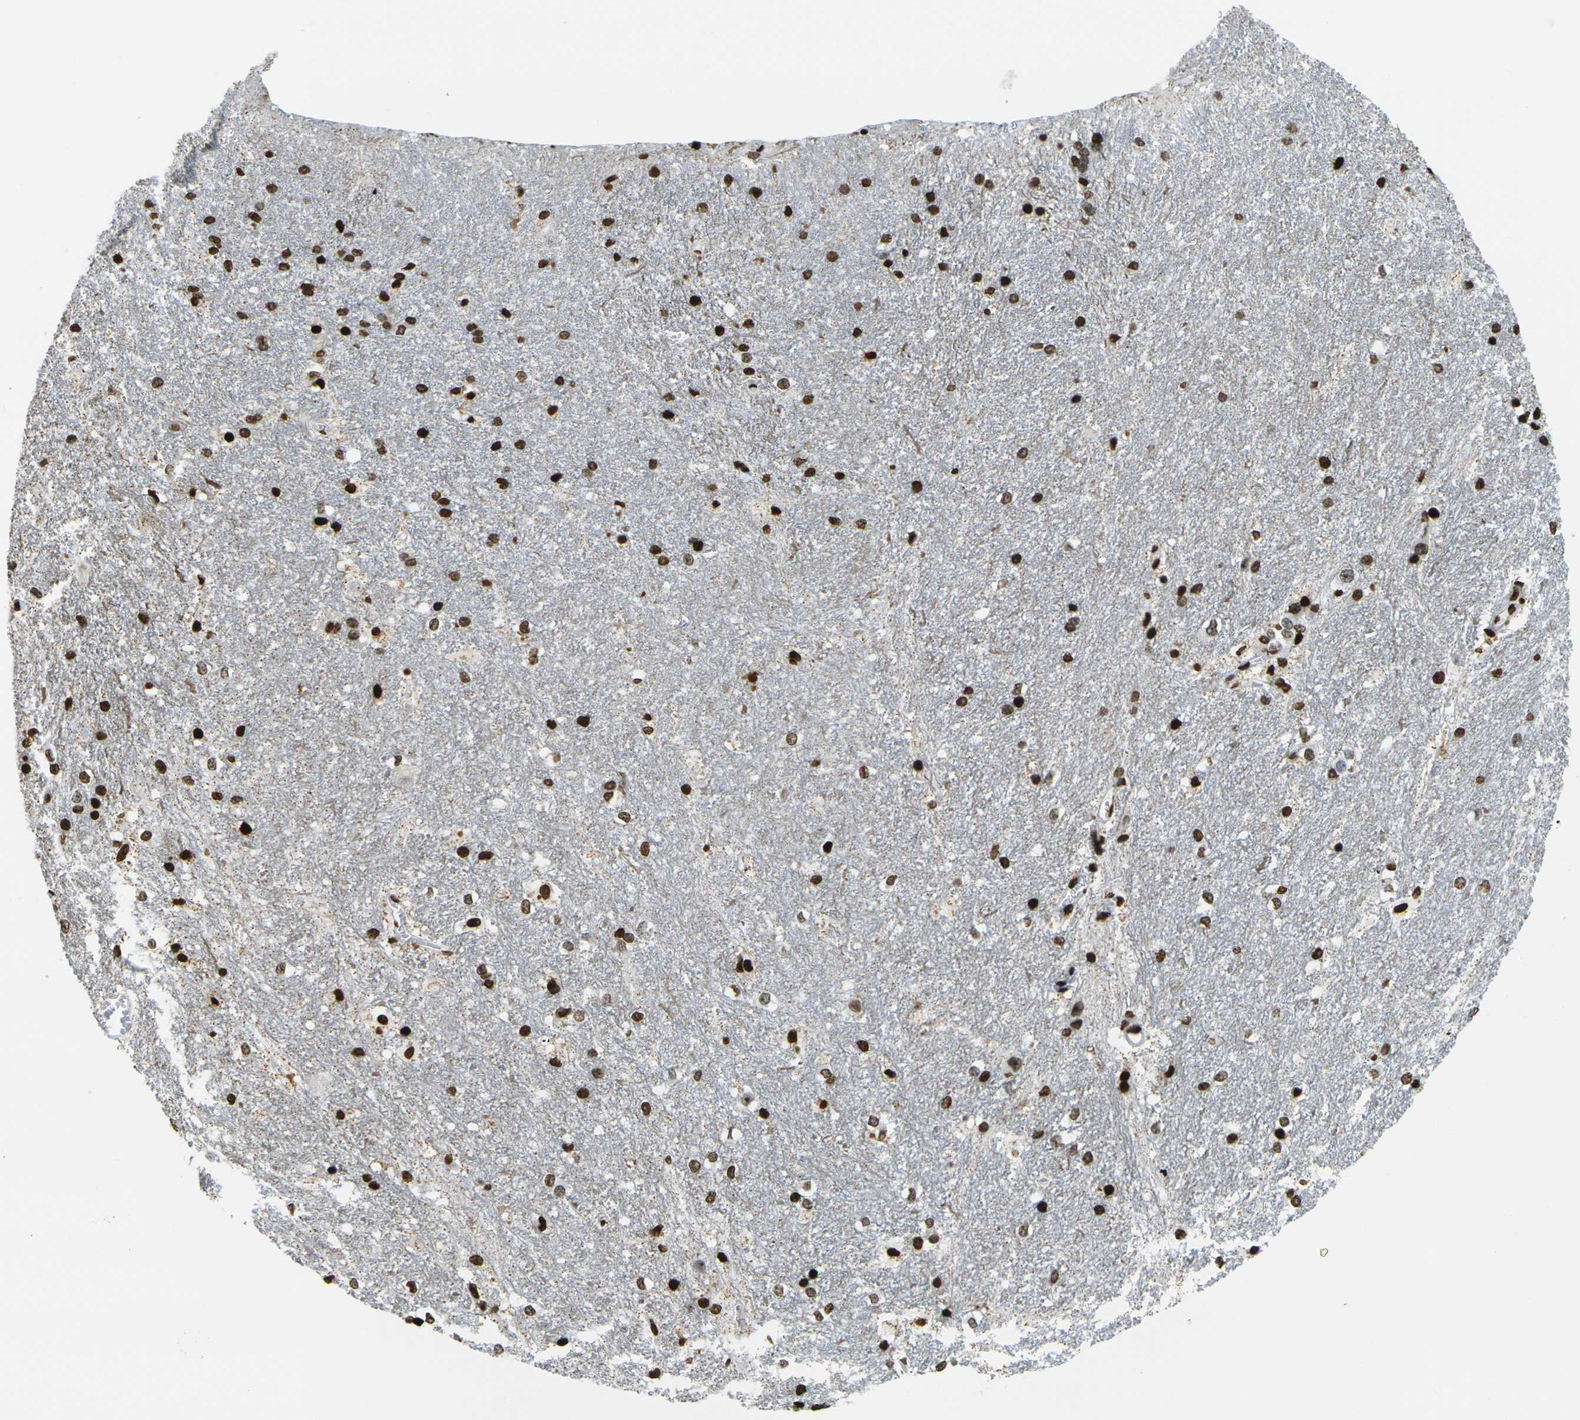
{"staining": {"intensity": "strong", "quantity": ">75%", "location": "nuclear"}, "tissue": "hippocampus", "cell_type": "Glial cells", "image_type": "normal", "snomed": [{"axis": "morphology", "description": "Normal tissue, NOS"}, {"axis": "topography", "description": "Hippocampus"}], "caption": "Protein analysis of benign hippocampus exhibits strong nuclear expression in about >75% of glial cells.", "gene": "H1", "patient": {"sex": "female", "age": 19}}